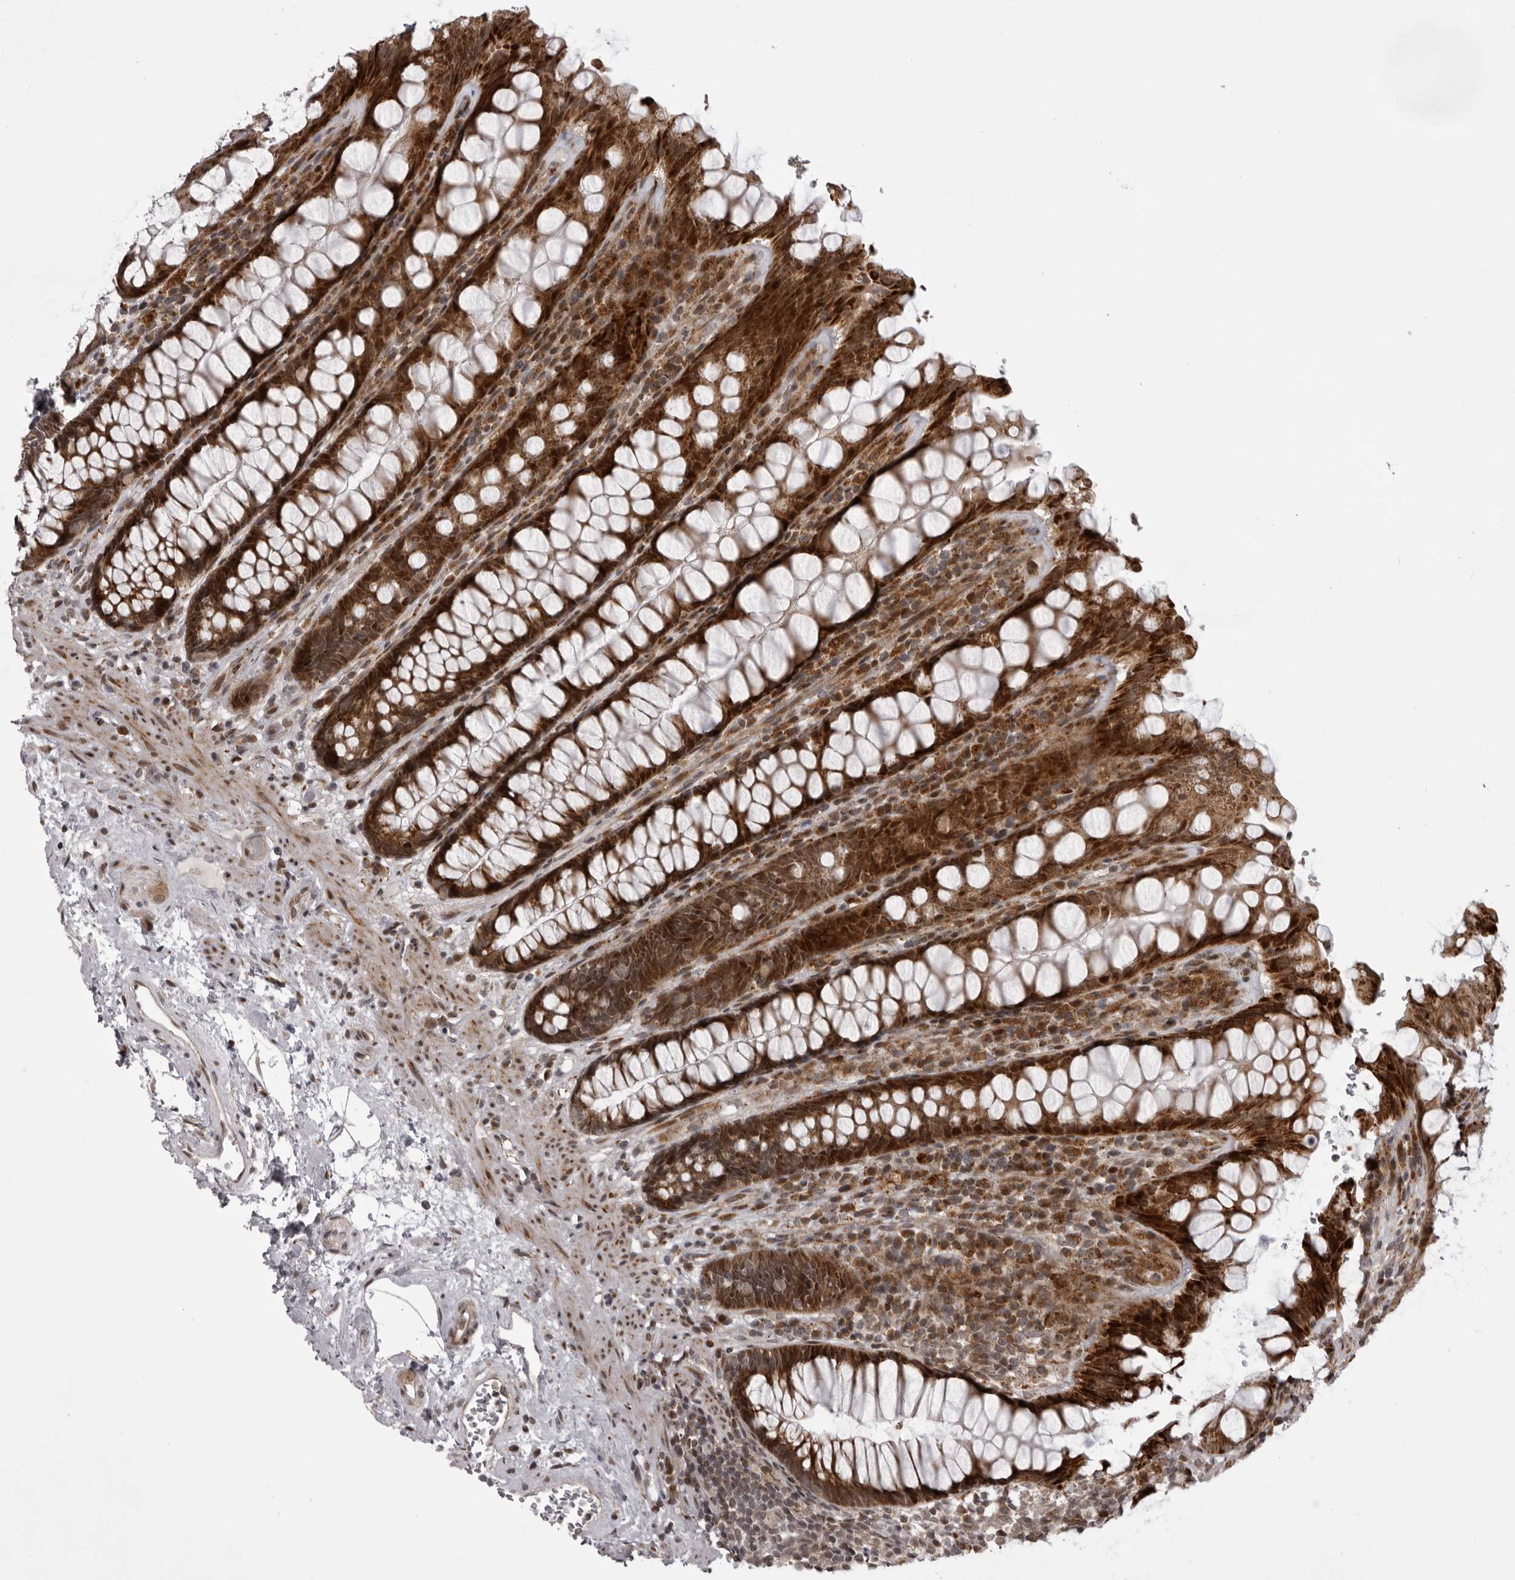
{"staining": {"intensity": "strong", "quantity": ">75%", "location": "cytoplasmic/membranous"}, "tissue": "rectum", "cell_type": "Glandular cells", "image_type": "normal", "snomed": [{"axis": "morphology", "description": "Normal tissue, NOS"}, {"axis": "topography", "description": "Rectum"}], "caption": "Strong cytoplasmic/membranous expression for a protein is seen in approximately >75% of glandular cells of normal rectum using IHC.", "gene": "C1orf109", "patient": {"sex": "male", "age": 64}}